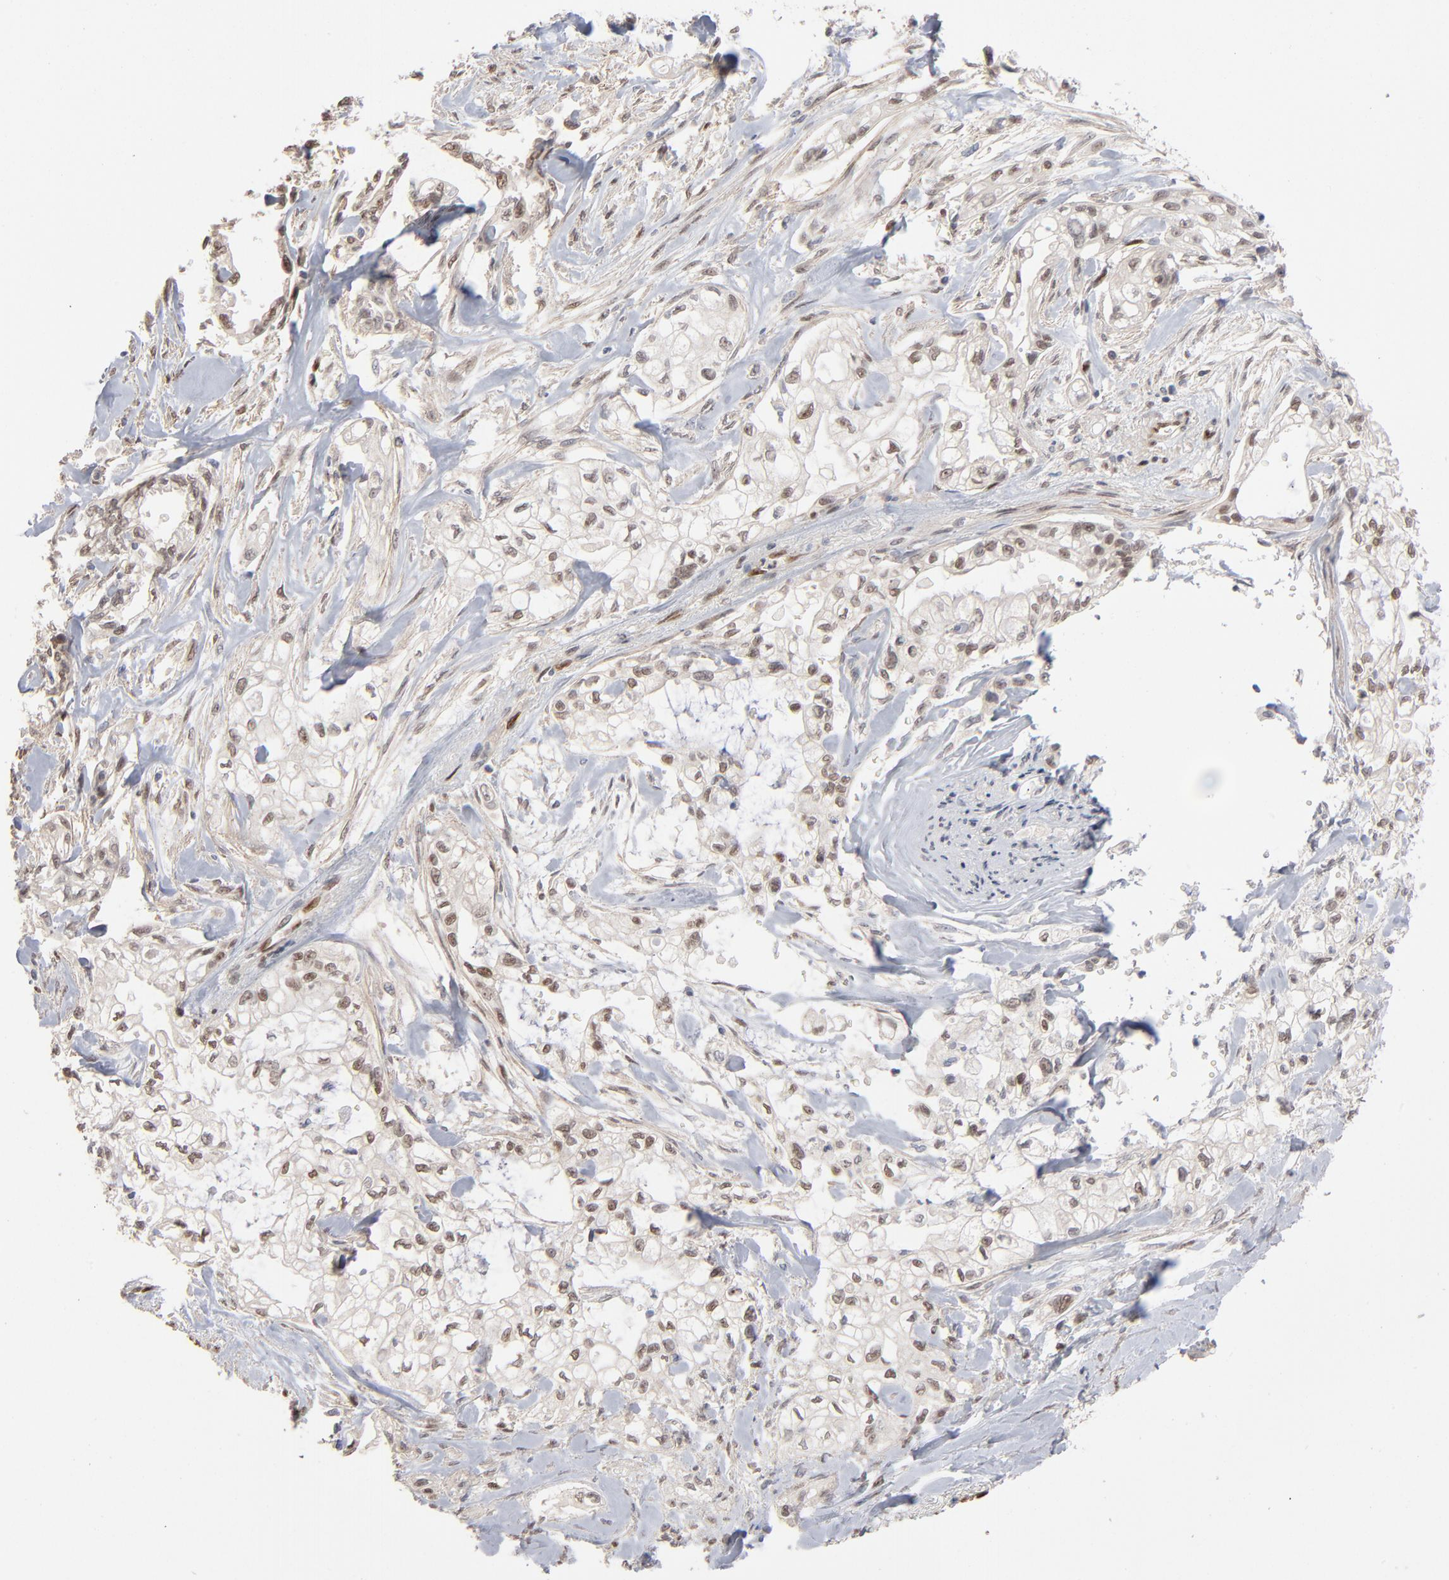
{"staining": {"intensity": "weak", "quantity": "<25%", "location": "nuclear"}, "tissue": "pancreatic cancer", "cell_type": "Tumor cells", "image_type": "cancer", "snomed": [{"axis": "morphology", "description": "Normal tissue, NOS"}, {"axis": "topography", "description": "Pancreas"}], "caption": "DAB immunohistochemical staining of human pancreatic cancer reveals no significant staining in tumor cells.", "gene": "NFIB", "patient": {"sex": "male", "age": 42}}